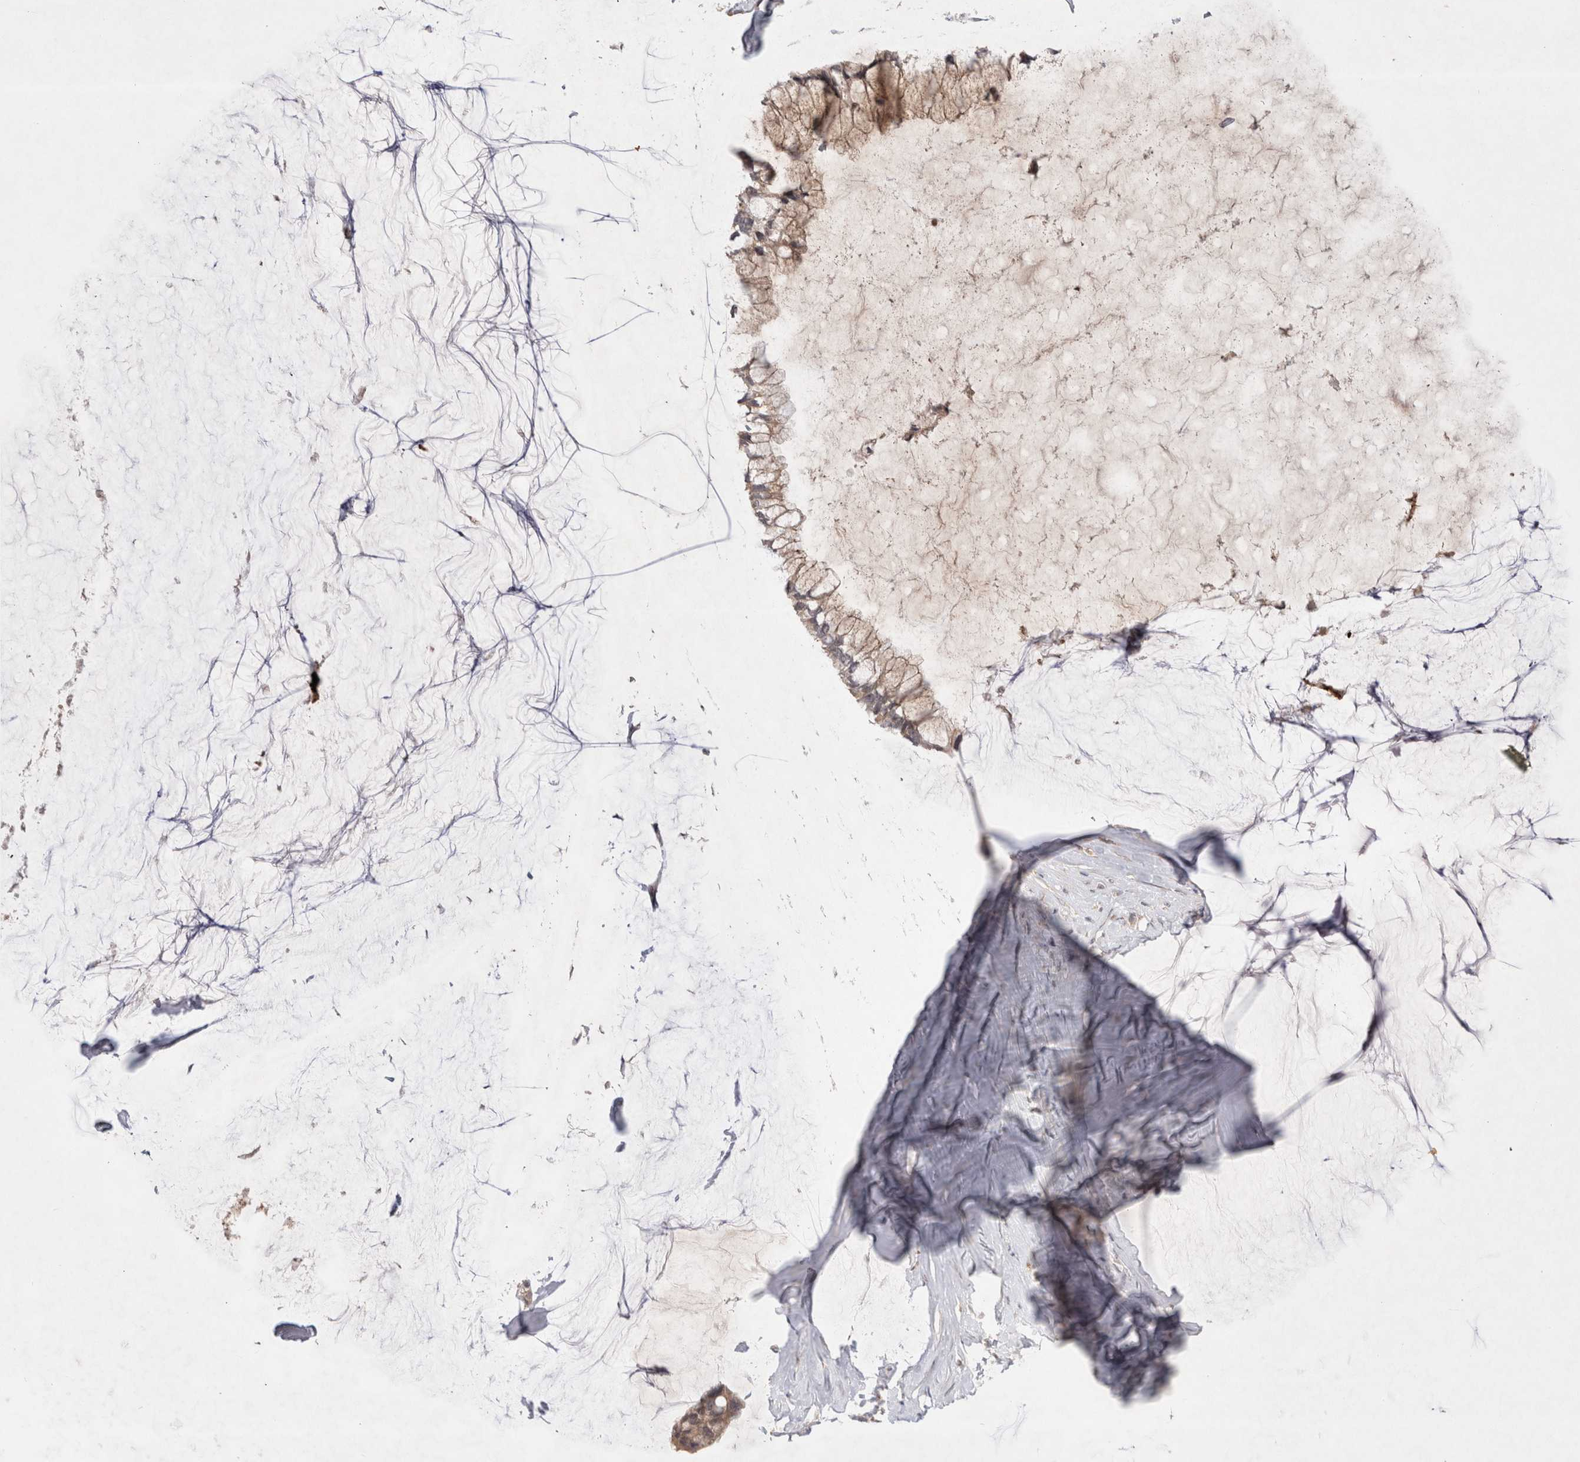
{"staining": {"intensity": "weak", "quantity": ">75%", "location": "cytoplasmic/membranous"}, "tissue": "ovarian cancer", "cell_type": "Tumor cells", "image_type": "cancer", "snomed": [{"axis": "morphology", "description": "Cystadenocarcinoma, mucinous, NOS"}, {"axis": "topography", "description": "Ovary"}], "caption": "An image showing weak cytoplasmic/membranous expression in approximately >75% of tumor cells in mucinous cystadenocarcinoma (ovarian), as visualized by brown immunohistochemical staining.", "gene": "PLEKHM1", "patient": {"sex": "female", "age": 39}}